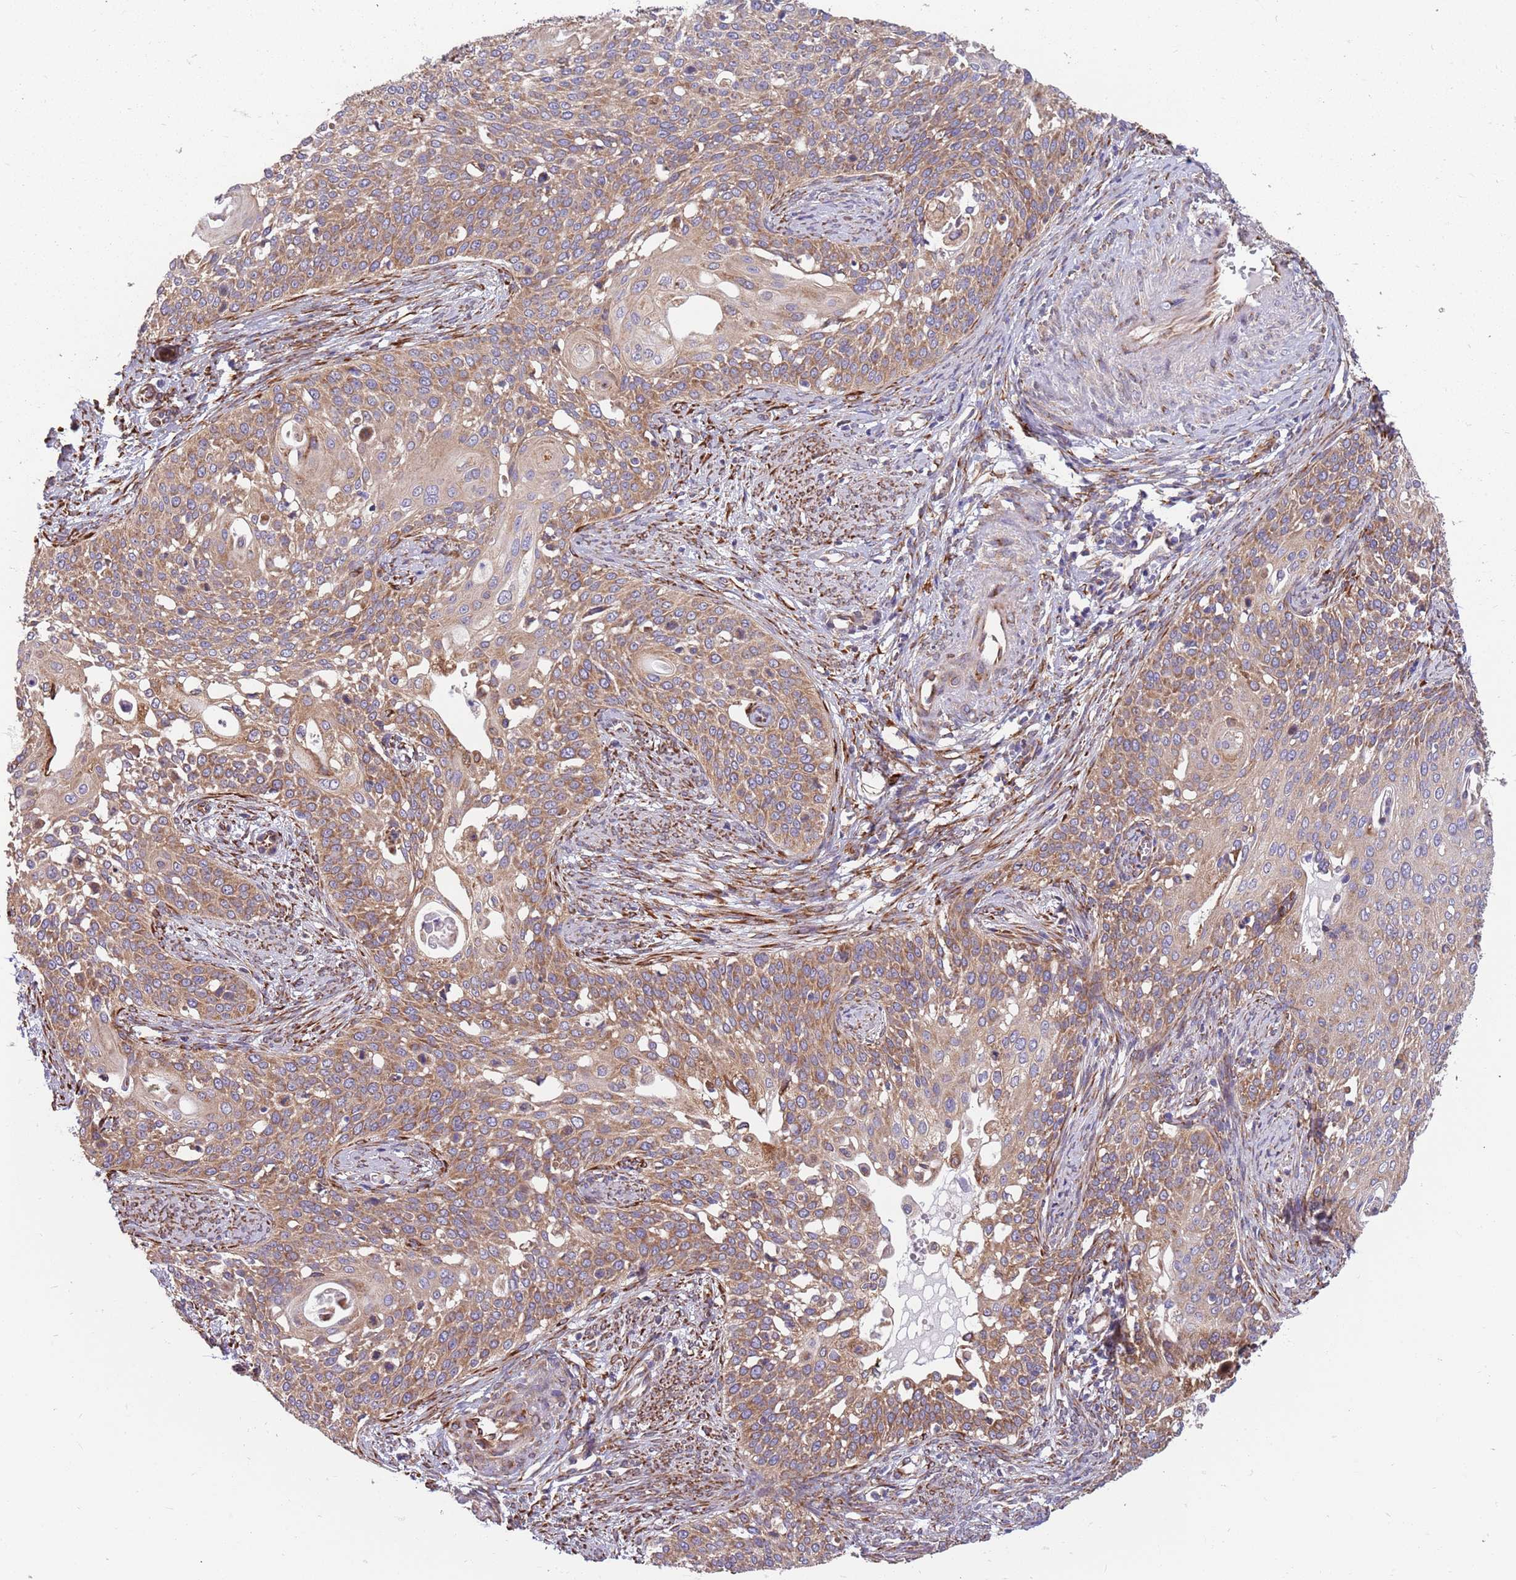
{"staining": {"intensity": "moderate", "quantity": ">75%", "location": "cytoplasmic/membranous"}, "tissue": "cervical cancer", "cell_type": "Tumor cells", "image_type": "cancer", "snomed": [{"axis": "morphology", "description": "Squamous cell carcinoma, NOS"}, {"axis": "topography", "description": "Cervix"}], "caption": "Human cervical cancer (squamous cell carcinoma) stained with a protein marker shows moderate staining in tumor cells.", "gene": "ARMCX6", "patient": {"sex": "female", "age": 44}}